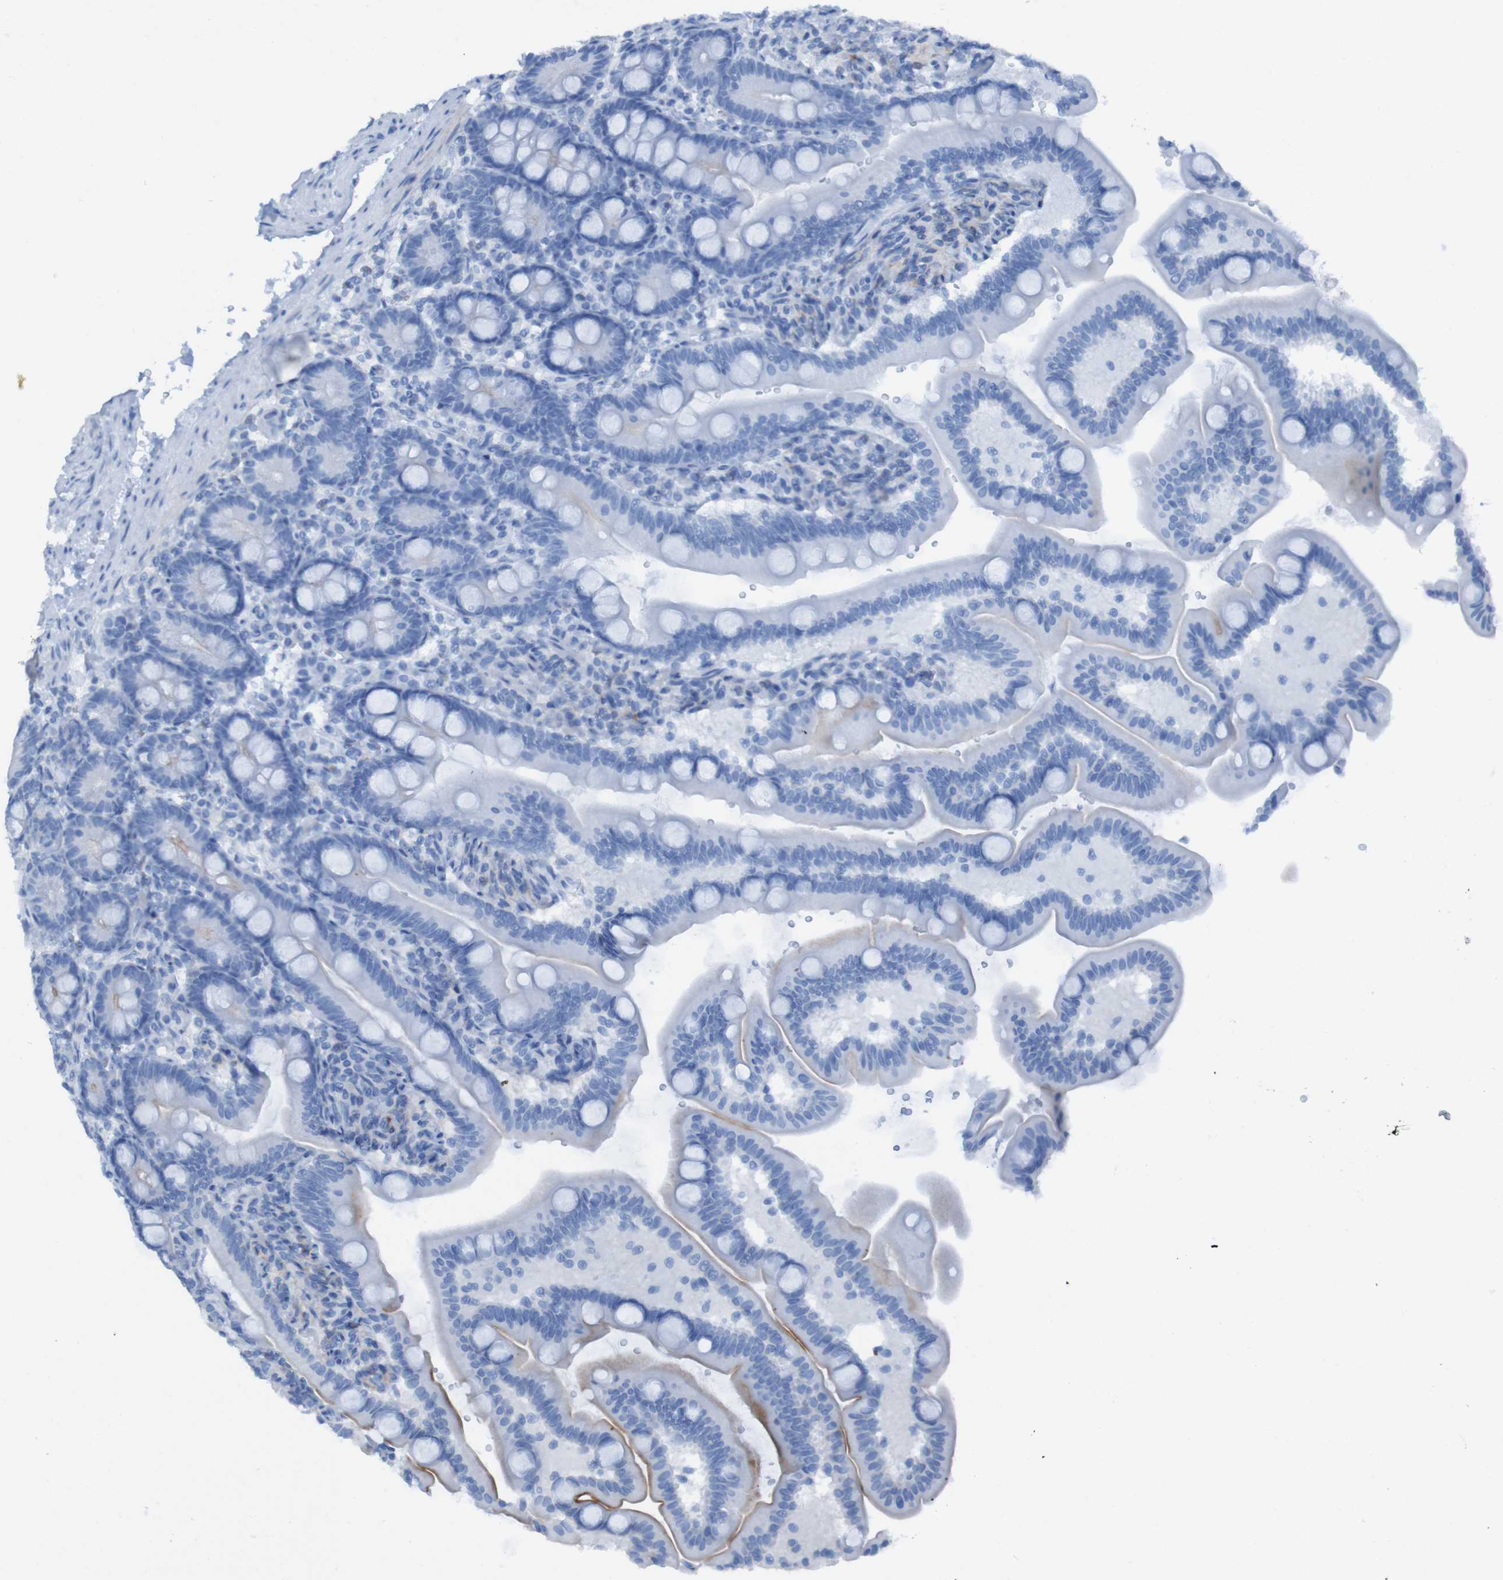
{"staining": {"intensity": "weak", "quantity": "25%-75%", "location": "cytoplasmic/membranous"}, "tissue": "duodenum", "cell_type": "Glandular cells", "image_type": "normal", "snomed": [{"axis": "morphology", "description": "Normal tissue, NOS"}, {"axis": "topography", "description": "Duodenum"}], "caption": "Immunohistochemistry (IHC) image of unremarkable duodenum: human duodenum stained using immunohistochemistry demonstrates low levels of weak protein expression localized specifically in the cytoplasmic/membranous of glandular cells, appearing as a cytoplasmic/membranous brown color.", "gene": "RNF182", "patient": {"sex": "male", "age": 54}}